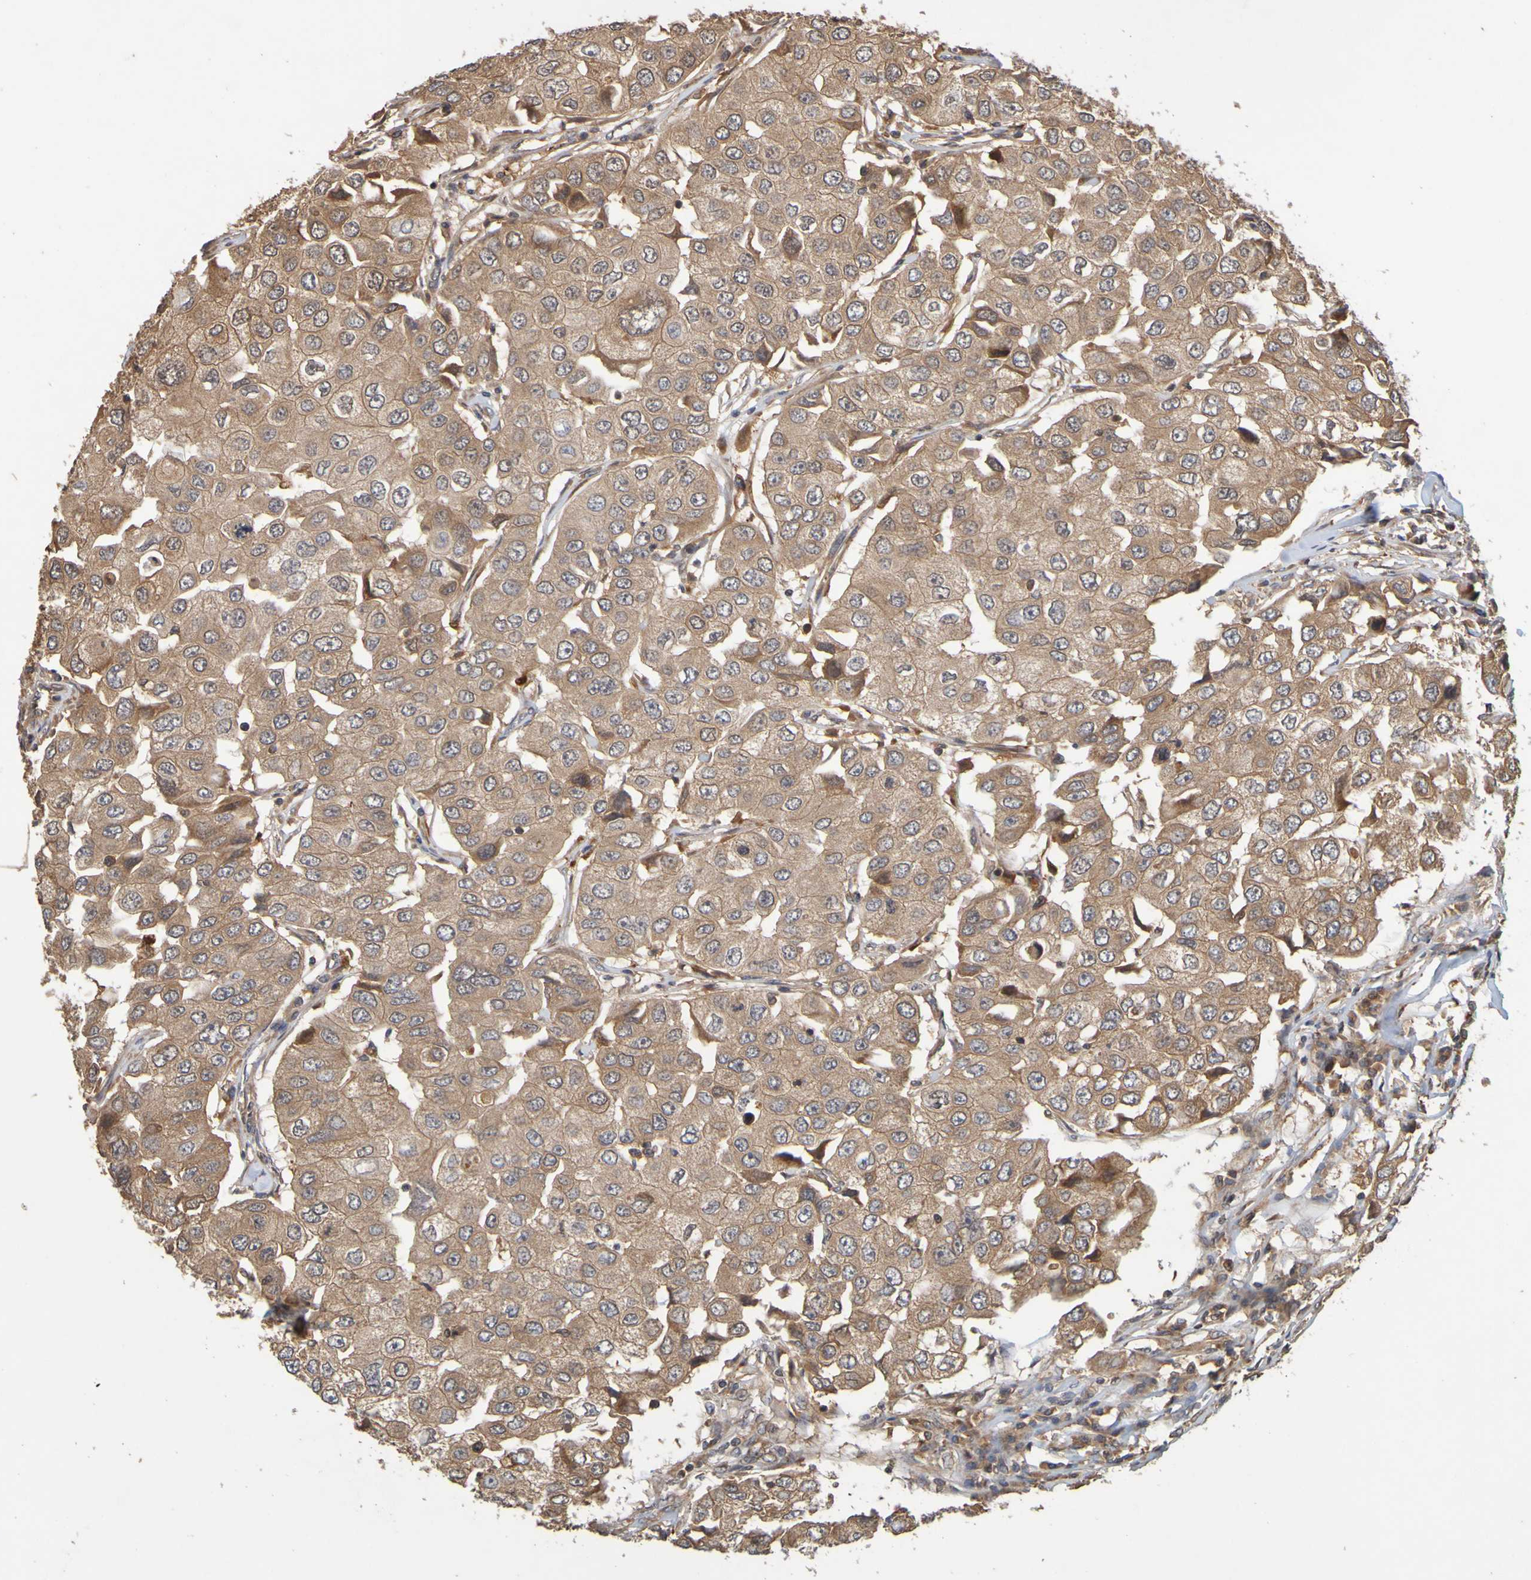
{"staining": {"intensity": "moderate", "quantity": ">75%", "location": "cytoplasmic/membranous"}, "tissue": "breast cancer", "cell_type": "Tumor cells", "image_type": "cancer", "snomed": [{"axis": "morphology", "description": "Duct carcinoma"}, {"axis": "topography", "description": "Breast"}], "caption": "Immunohistochemistry of intraductal carcinoma (breast) shows medium levels of moderate cytoplasmic/membranous staining in about >75% of tumor cells. The protein is stained brown, and the nuclei are stained in blue (DAB IHC with brightfield microscopy, high magnification).", "gene": "OCRL", "patient": {"sex": "female", "age": 27}}